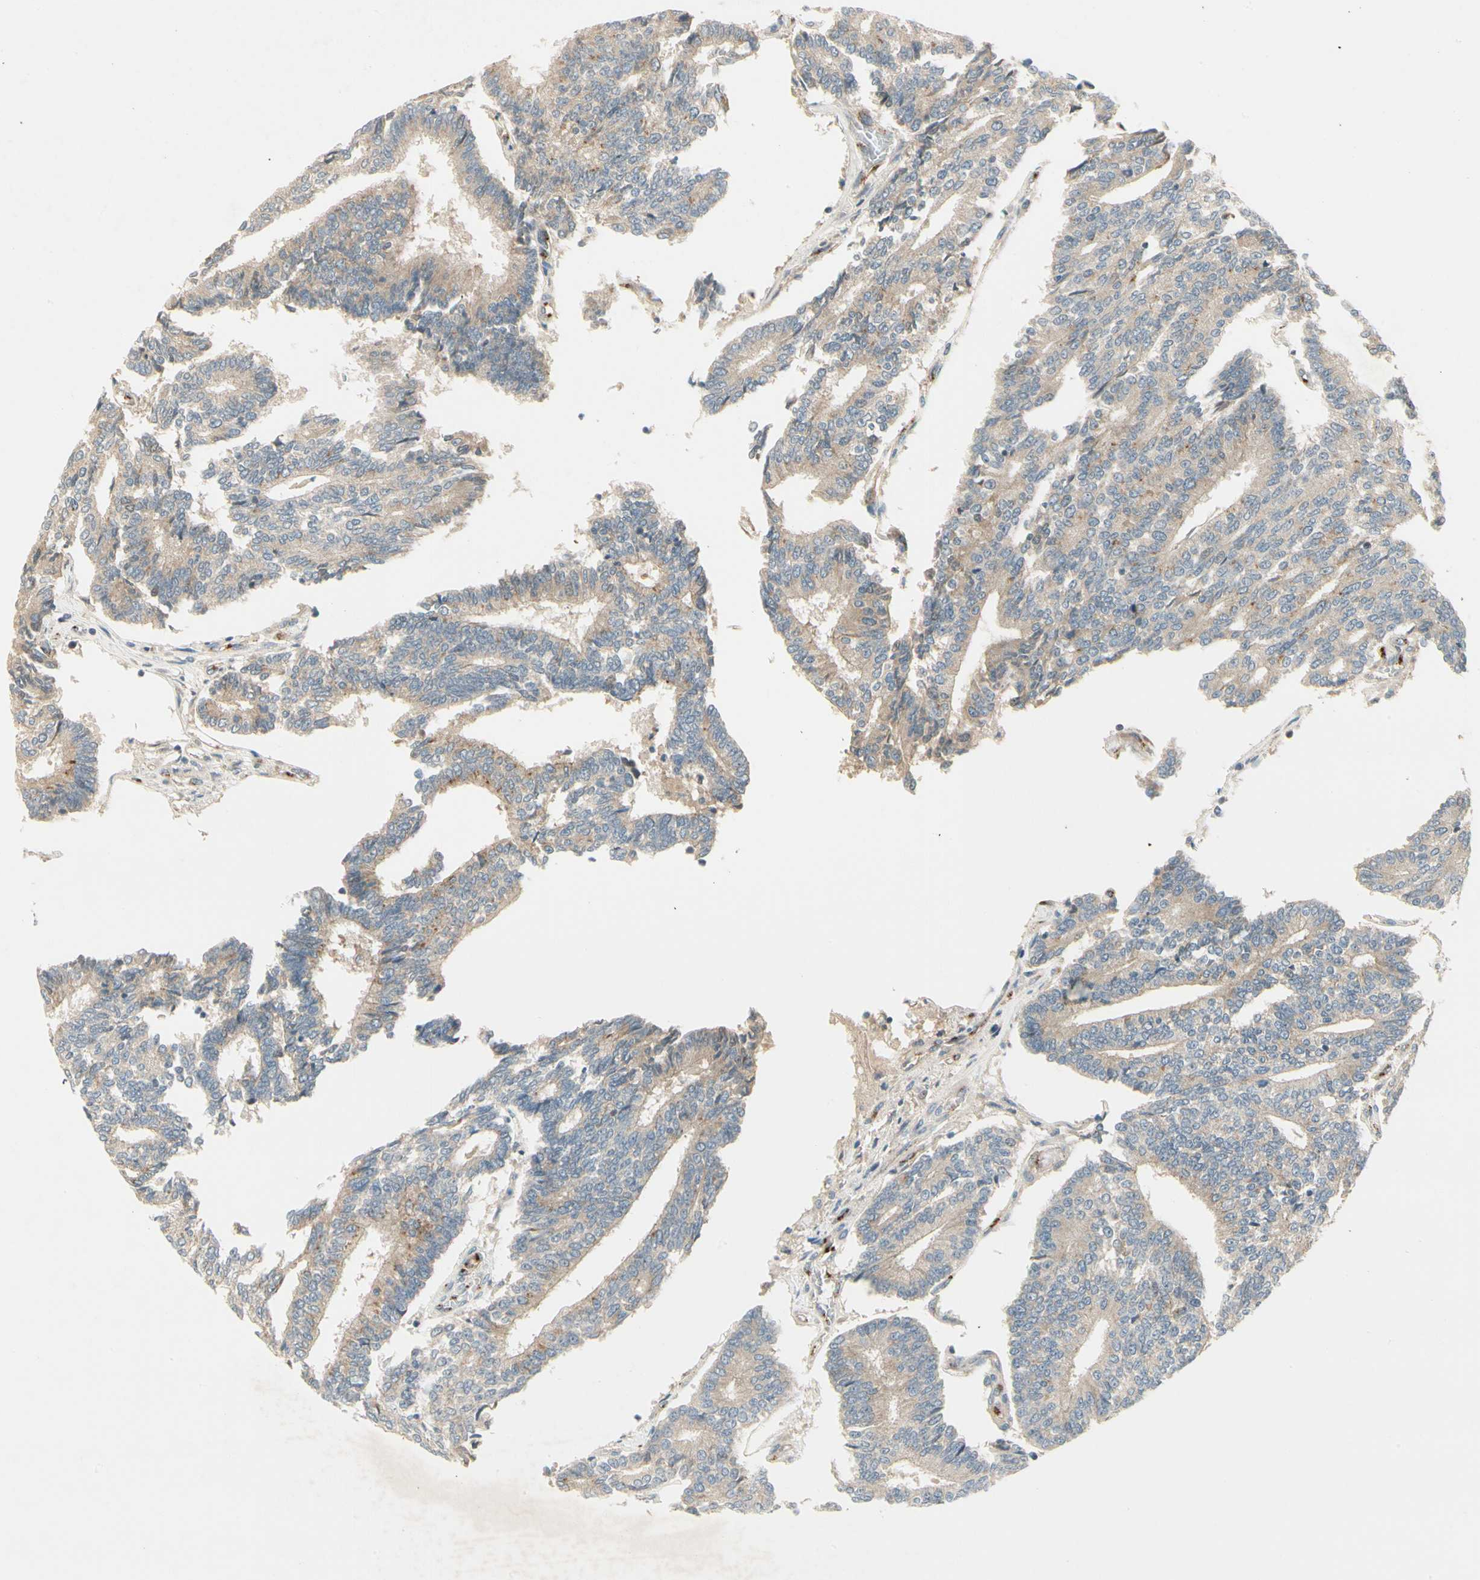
{"staining": {"intensity": "weak", "quantity": ">75%", "location": "cytoplasmic/membranous"}, "tissue": "prostate cancer", "cell_type": "Tumor cells", "image_type": "cancer", "snomed": [{"axis": "morphology", "description": "Adenocarcinoma, High grade"}, {"axis": "topography", "description": "Prostate"}], "caption": "A micrograph of prostate adenocarcinoma (high-grade) stained for a protein exhibits weak cytoplasmic/membranous brown staining in tumor cells. (DAB IHC with brightfield microscopy, high magnification).", "gene": "MANSC1", "patient": {"sex": "male", "age": 55}}